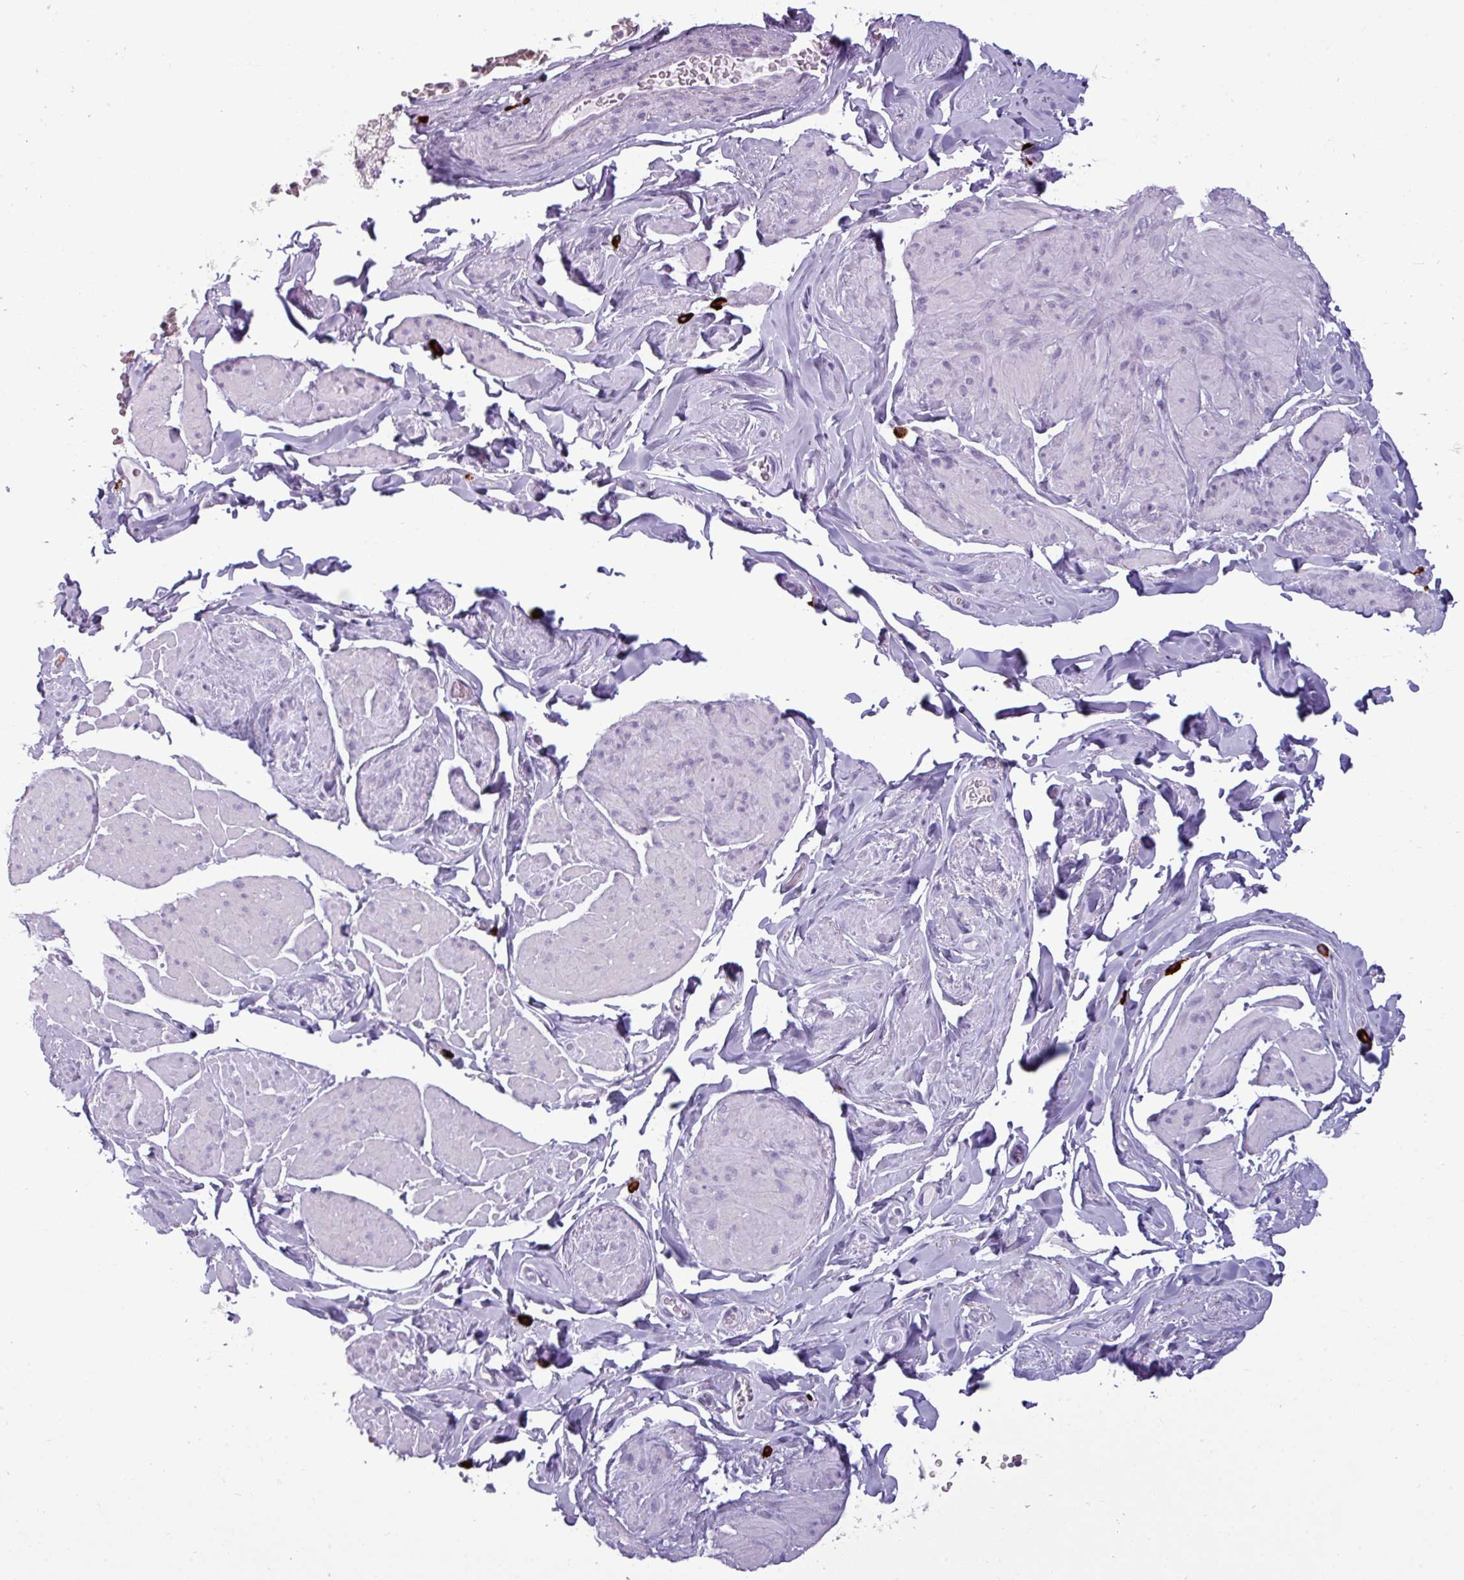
{"staining": {"intensity": "negative", "quantity": "none", "location": "none"}, "tissue": "smooth muscle", "cell_type": "Smooth muscle cells", "image_type": "normal", "snomed": [{"axis": "morphology", "description": "Normal tissue, NOS"}, {"axis": "topography", "description": "Smooth muscle"}, {"axis": "topography", "description": "Peripheral nerve tissue"}], "caption": "The immunohistochemistry (IHC) image has no significant expression in smooth muscle cells of smooth muscle. The staining was performed using DAB to visualize the protein expression in brown, while the nuclei were stained in blue with hematoxylin (Magnification: 20x).", "gene": "TRIM39", "patient": {"sex": "male", "age": 69}}